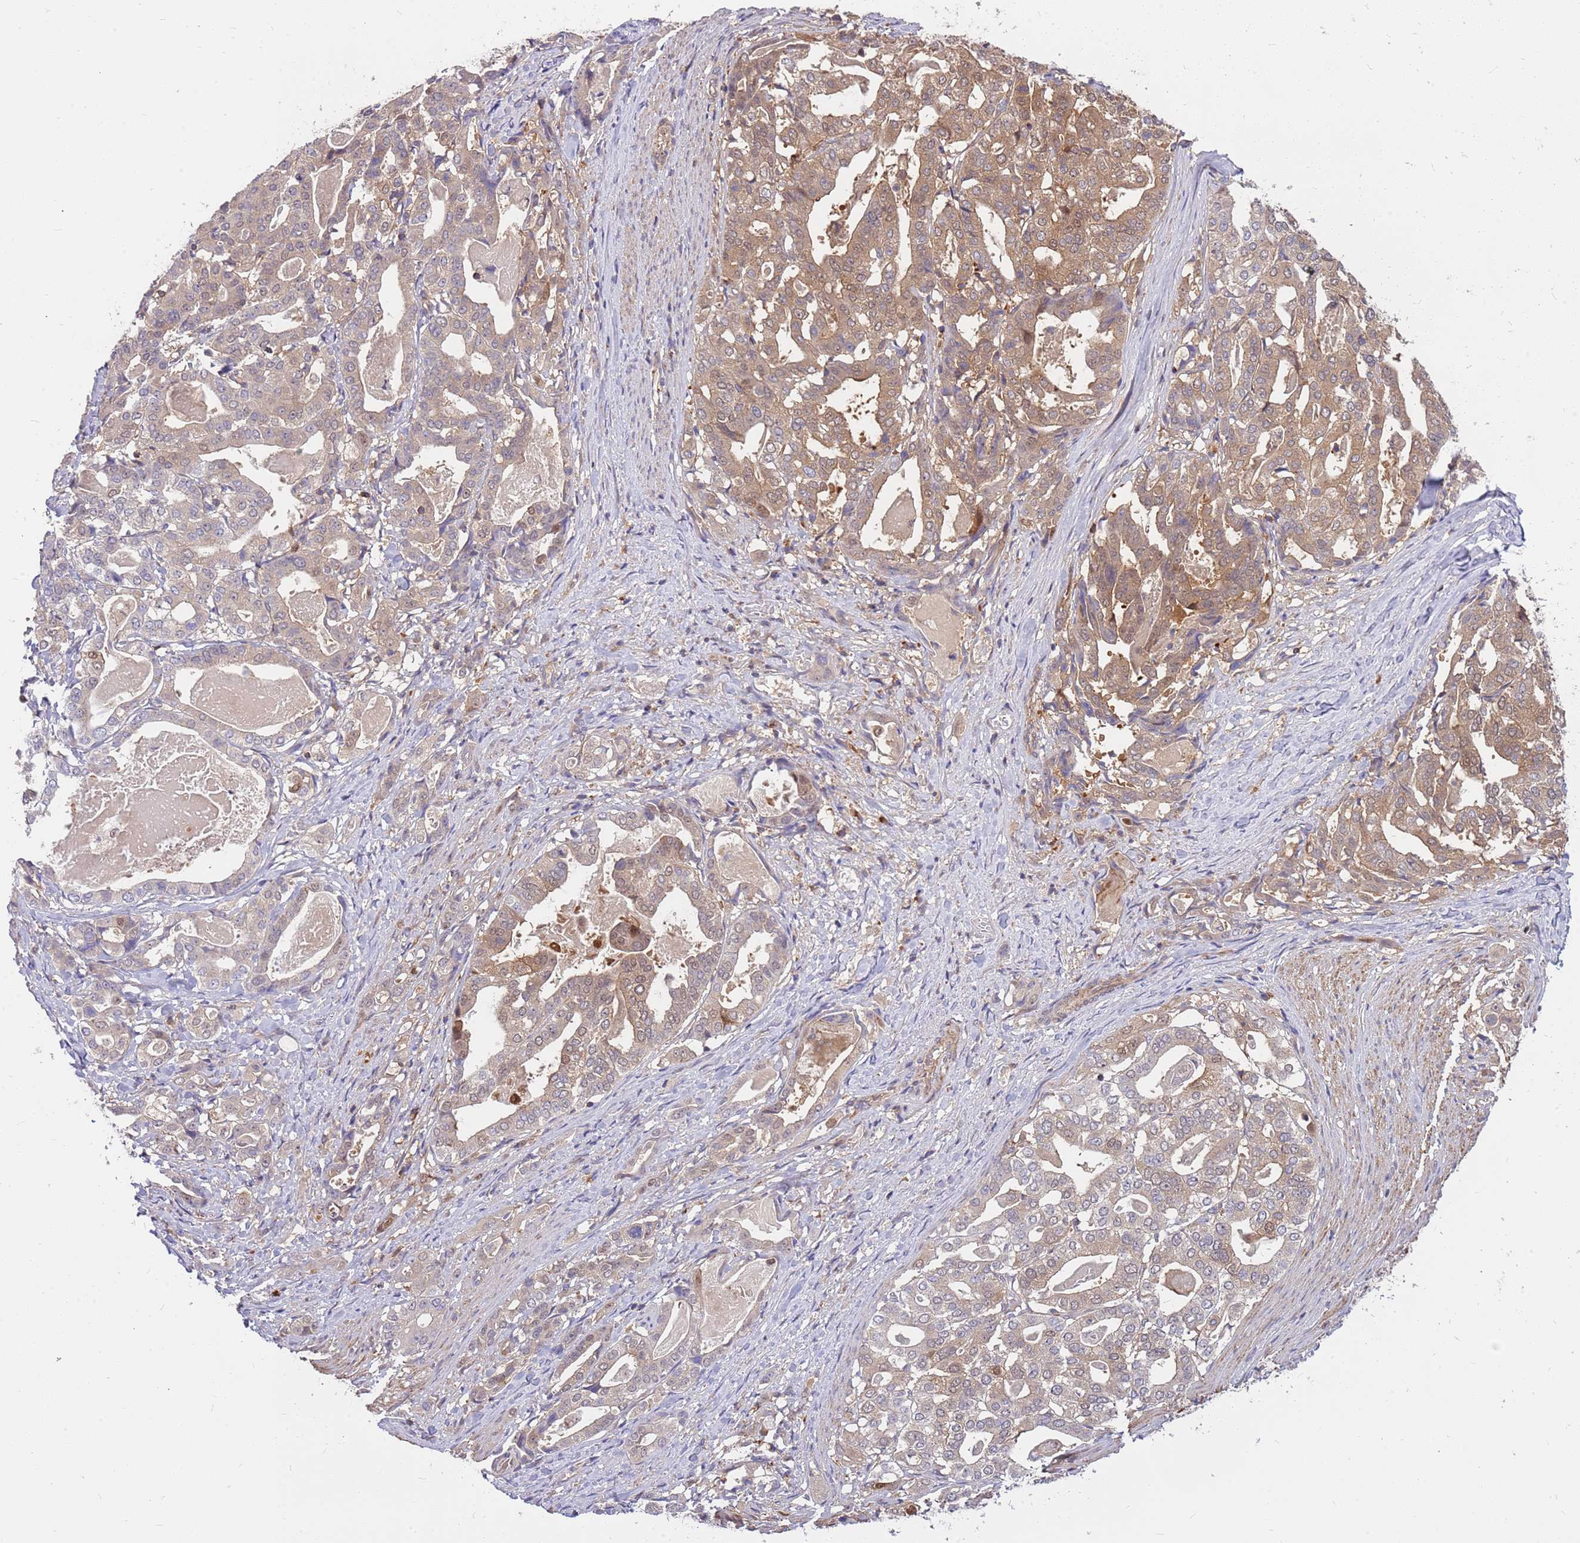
{"staining": {"intensity": "moderate", "quantity": "25%-75%", "location": "cytoplasmic/membranous,nuclear"}, "tissue": "stomach cancer", "cell_type": "Tumor cells", "image_type": "cancer", "snomed": [{"axis": "morphology", "description": "Adenocarcinoma, NOS"}, {"axis": "topography", "description": "Stomach"}], "caption": "Human stomach adenocarcinoma stained for a protein (brown) reveals moderate cytoplasmic/membranous and nuclear positive positivity in approximately 25%-75% of tumor cells.", "gene": "MVD", "patient": {"sex": "male", "age": 48}}